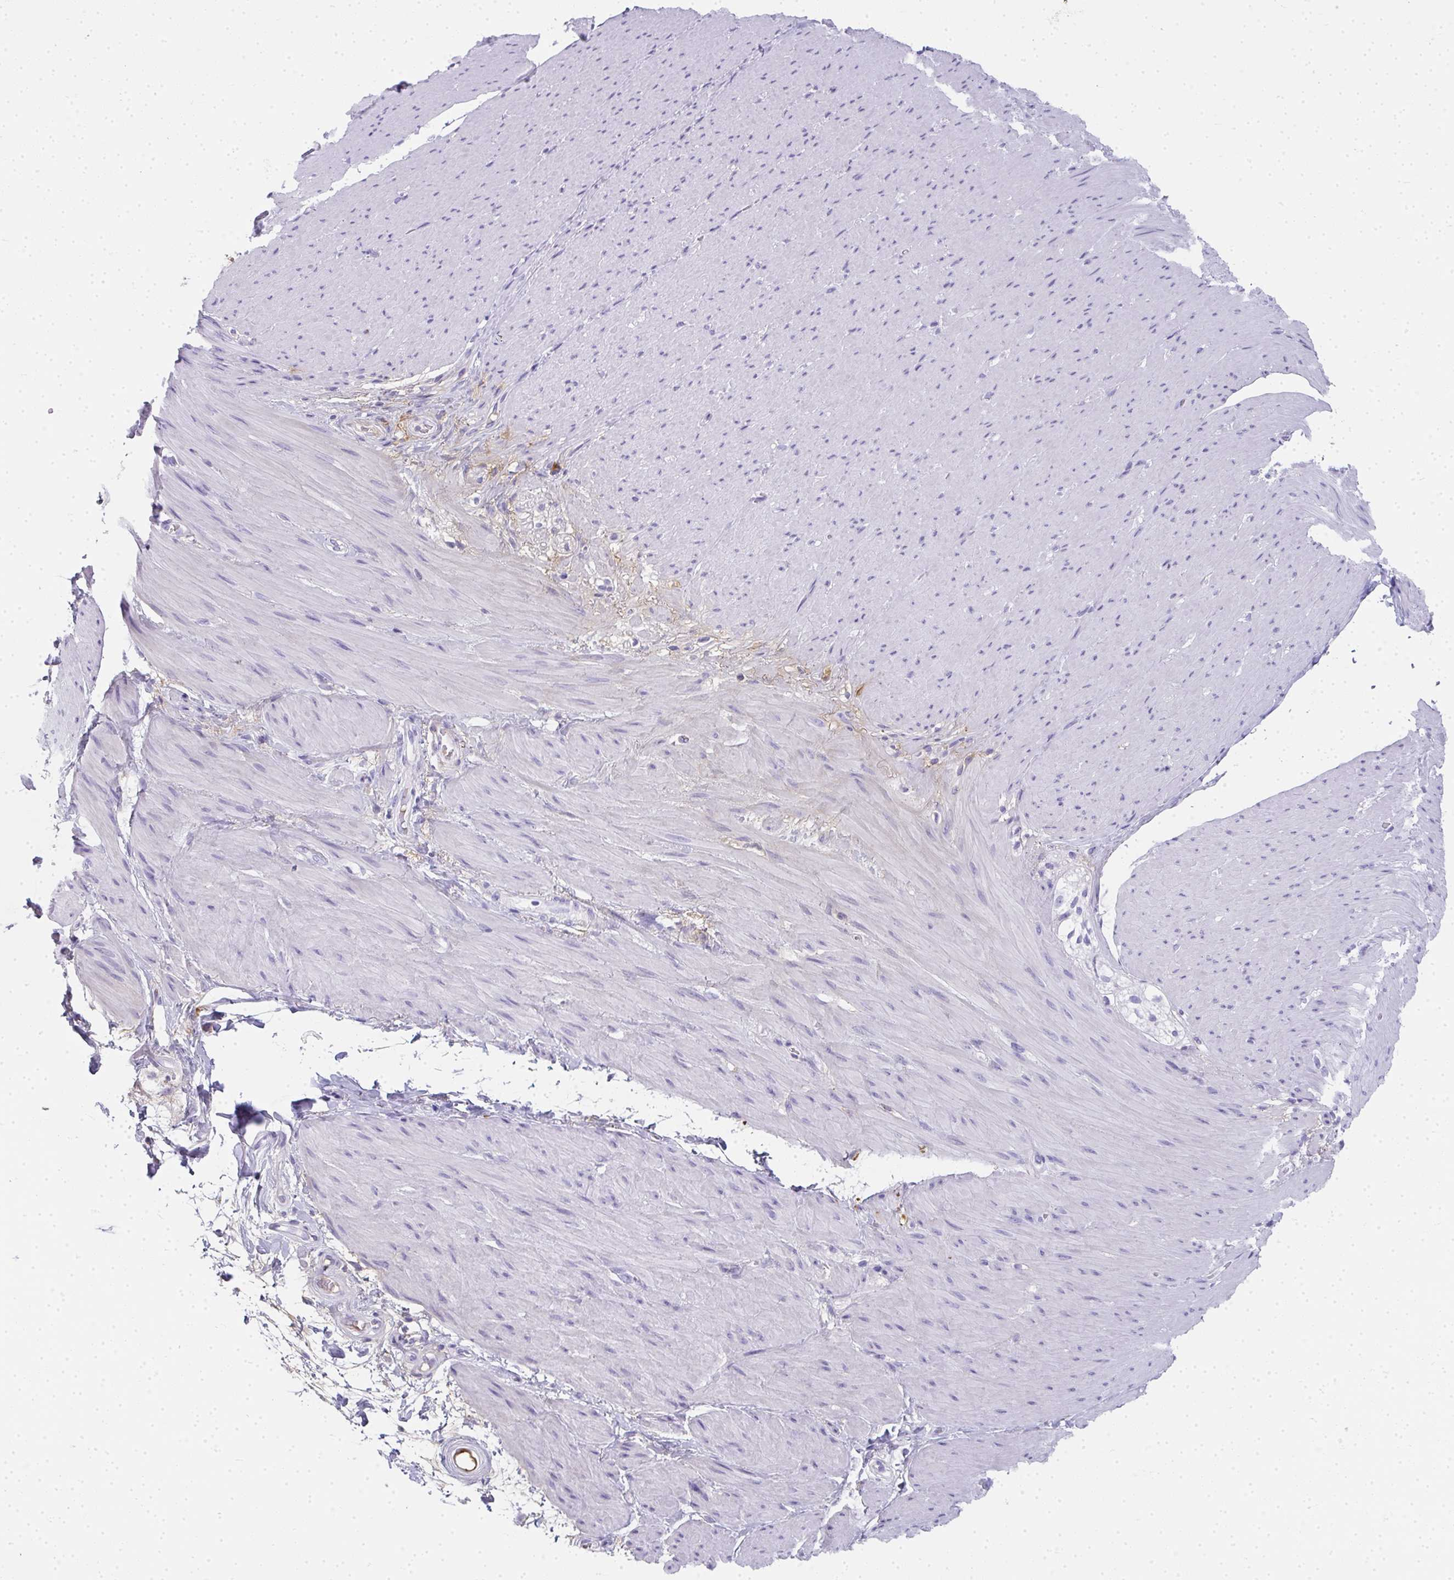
{"staining": {"intensity": "negative", "quantity": "none", "location": "none"}, "tissue": "smooth muscle", "cell_type": "Smooth muscle cells", "image_type": "normal", "snomed": [{"axis": "morphology", "description": "Normal tissue, NOS"}, {"axis": "topography", "description": "Smooth muscle"}, {"axis": "topography", "description": "Rectum"}], "caption": "DAB (3,3'-diaminobenzidine) immunohistochemical staining of benign smooth muscle demonstrates no significant positivity in smooth muscle cells. Brightfield microscopy of immunohistochemistry stained with DAB (brown) and hematoxylin (blue), captured at high magnification.", "gene": "ZSWIM3", "patient": {"sex": "male", "age": 53}}